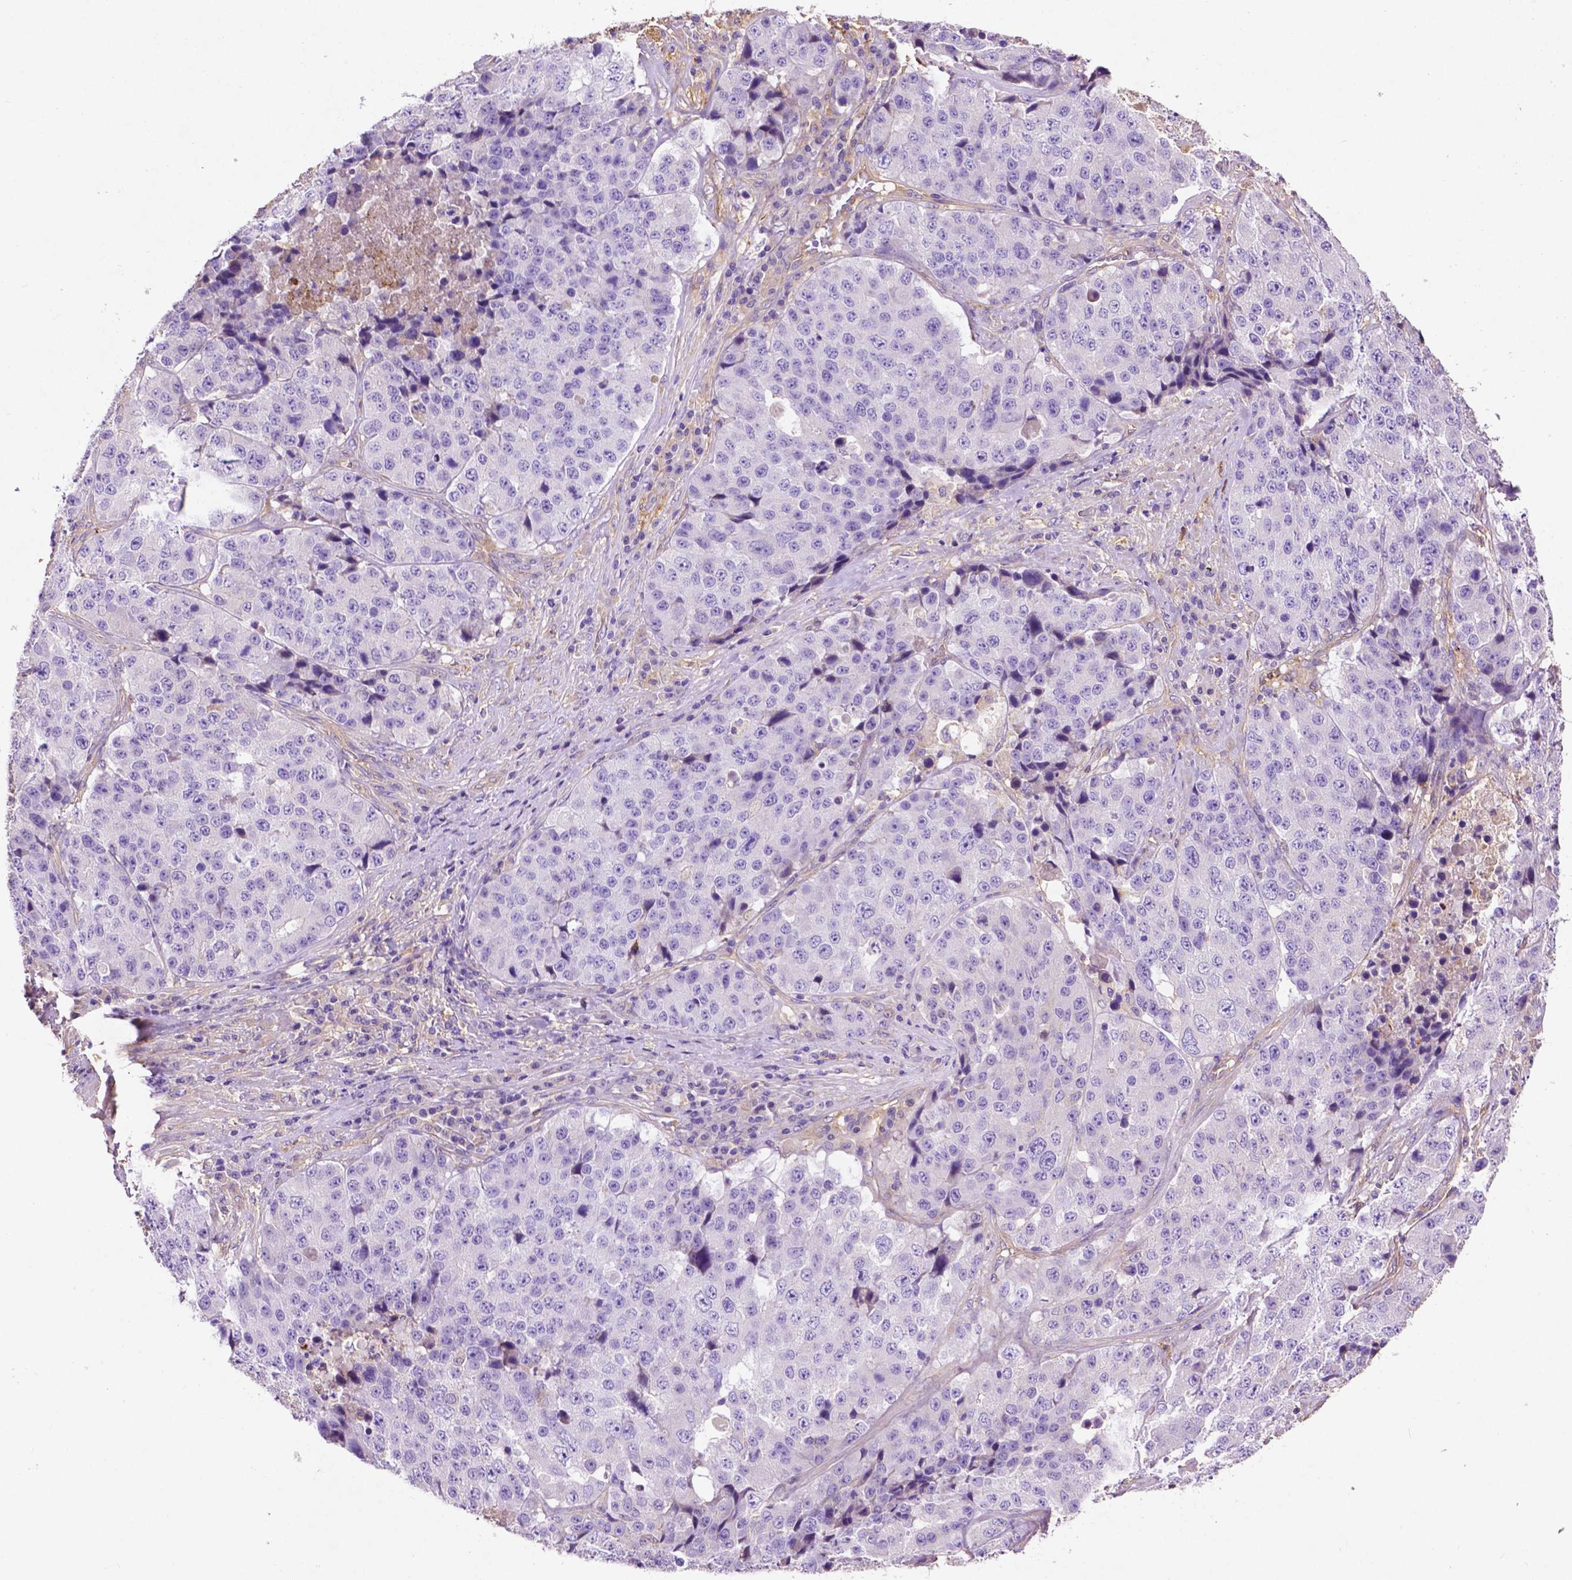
{"staining": {"intensity": "negative", "quantity": "none", "location": "none"}, "tissue": "stomach cancer", "cell_type": "Tumor cells", "image_type": "cancer", "snomed": [{"axis": "morphology", "description": "Adenocarcinoma, NOS"}, {"axis": "topography", "description": "Stomach"}], "caption": "Human adenocarcinoma (stomach) stained for a protein using IHC exhibits no expression in tumor cells.", "gene": "GDPD5", "patient": {"sex": "male", "age": 71}}